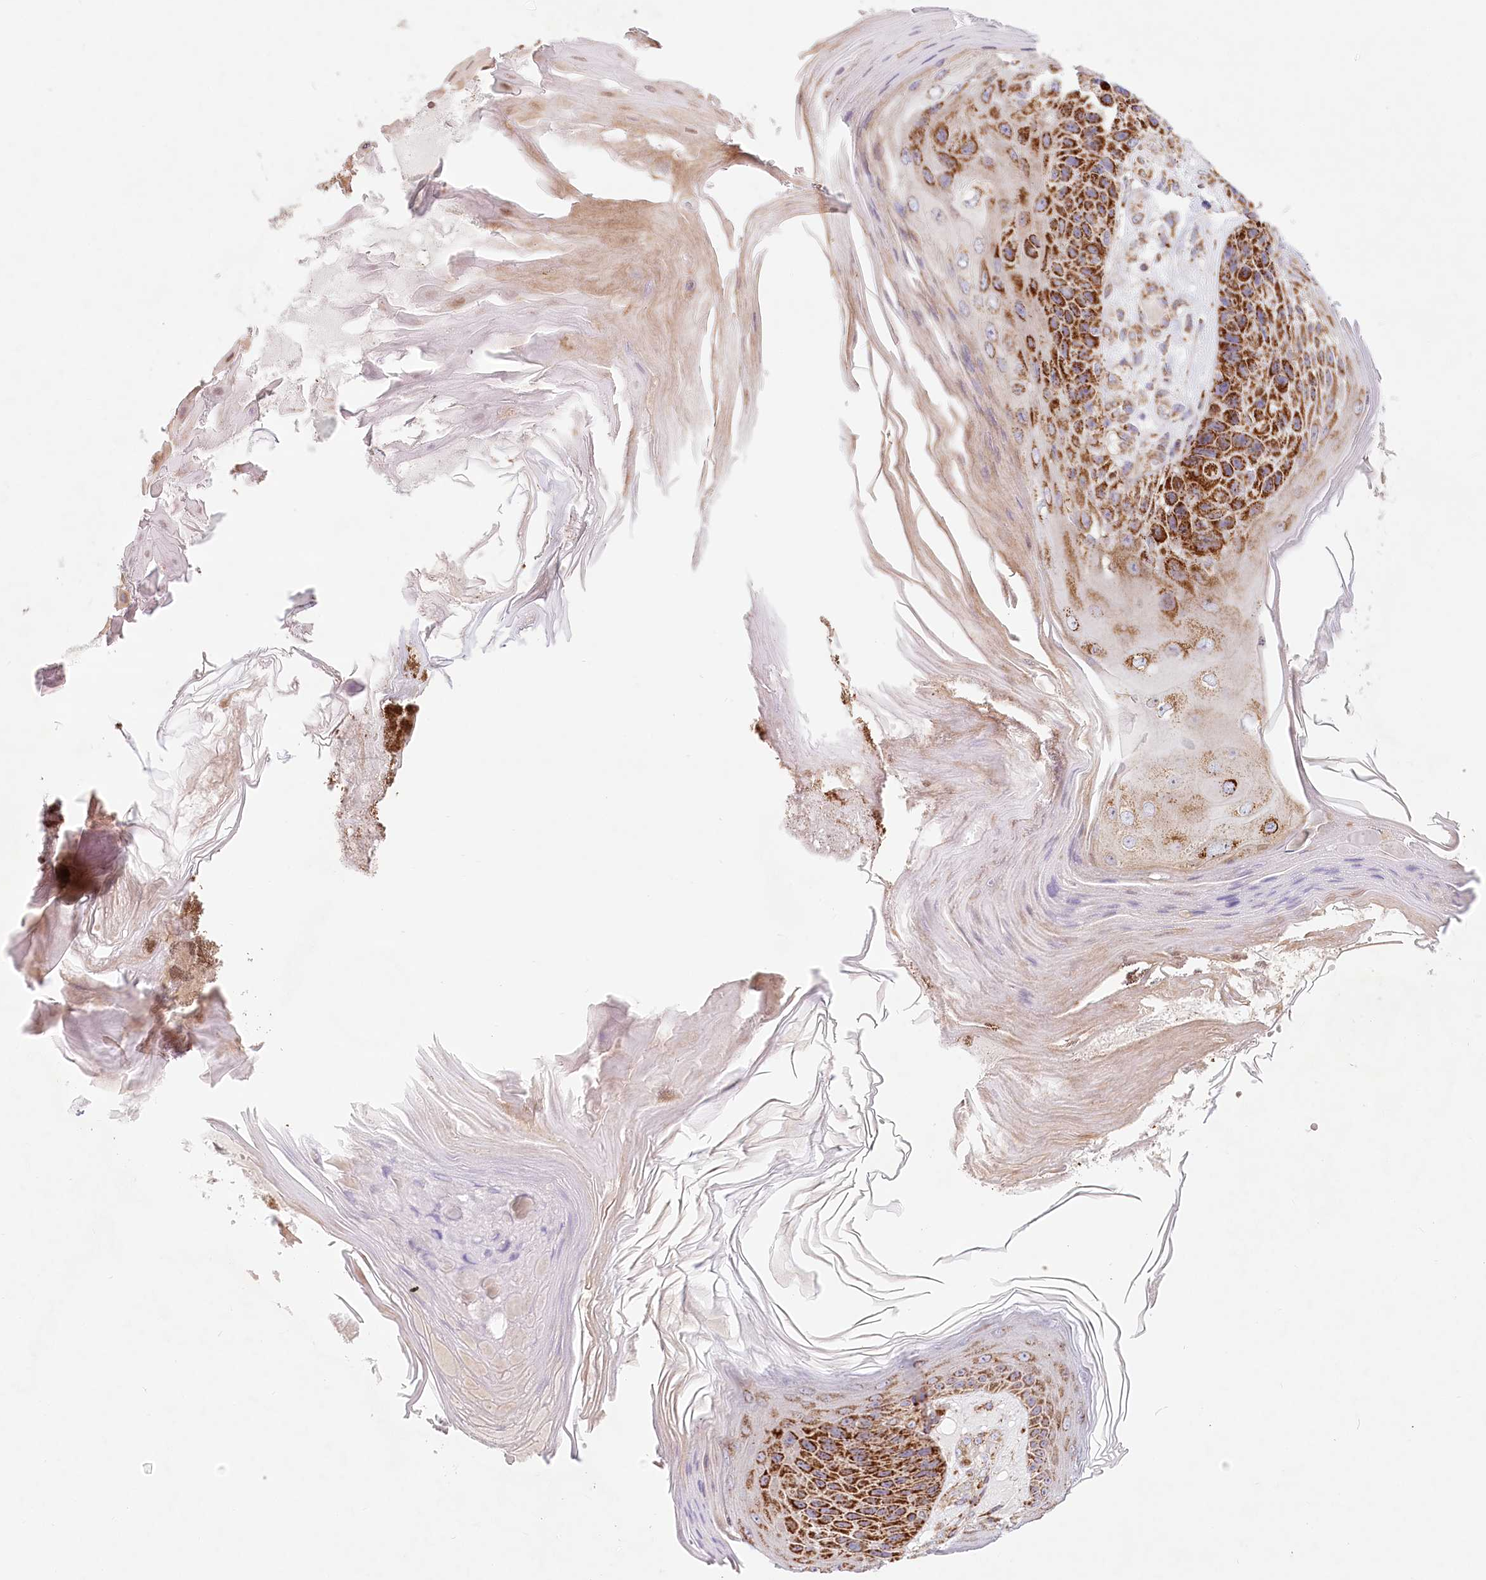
{"staining": {"intensity": "strong", "quantity": ">75%", "location": "cytoplasmic/membranous"}, "tissue": "skin cancer", "cell_type": "Tumor cells", "image_type": "cancer", "snomed": [{"axis": "morphology", "description": "Squamous cell carcinoma, NOS"}, {"axis": "topography", "description": "Skin"}], "caption": "There is high levels of strong cytoplasmic/membranous expression in tumor cells of skin cancer, as demonstrated by immunohistochemical staining (brown color).", "gene": "UMPS", "patient": {"sex": "female", "age": 88}}